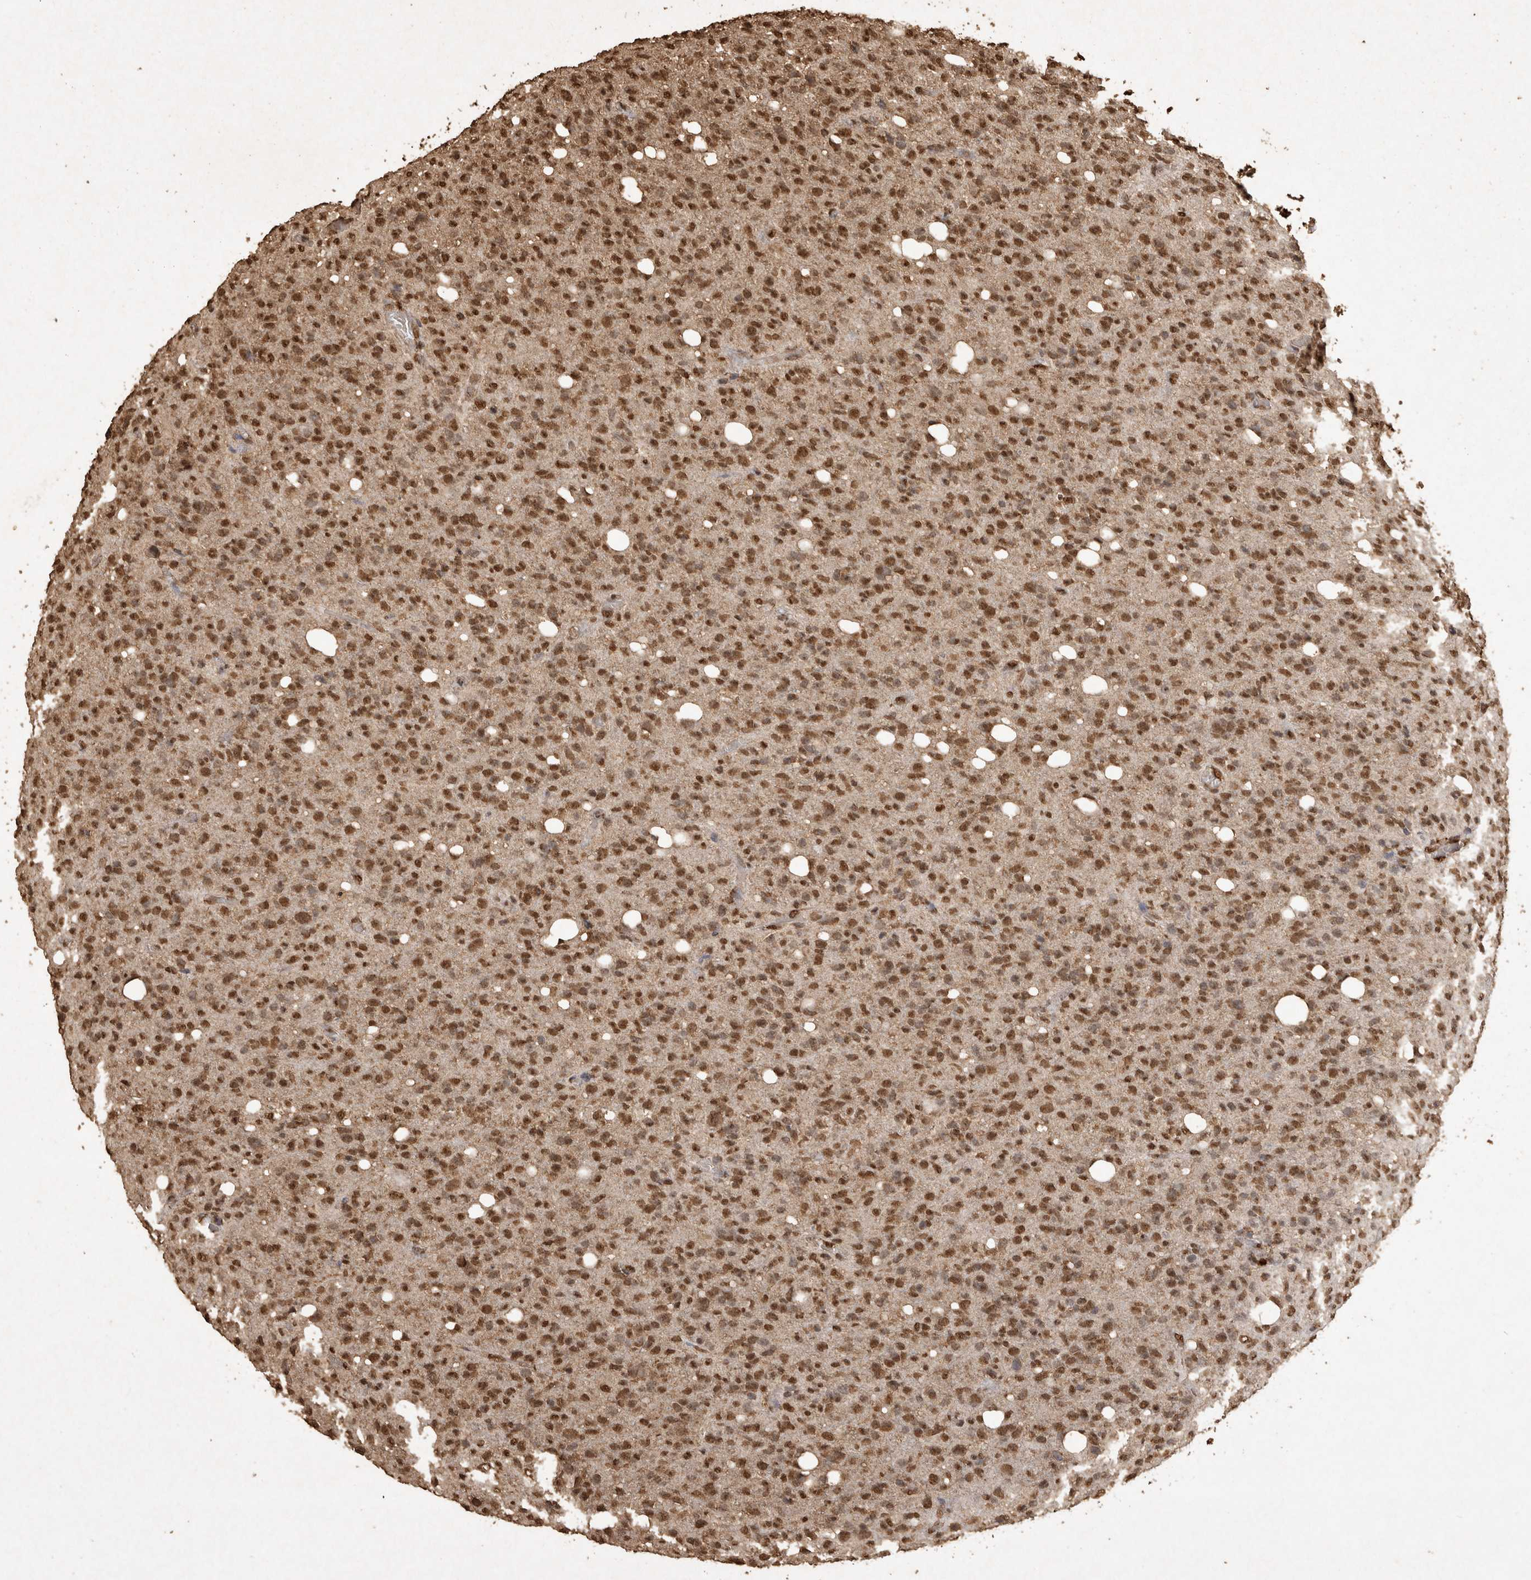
{"staining": {"intensity": "strong", "quantity": ">75%", "location": "nuclear"}, "tissue": "glioma", "cell_type": "Tumor cells", "image_type": "cancer", "snomed": [{"axis": "morphology", "description": "Glioma, malignant, High grade"}, {"axis": "topography", "description": "Brain"}], "caption": "Immunohistochemistry (DAB) staining of human glioma demonstrates strong nuclear protein staining in approximately >75% of tumor cells.", "gene": "OAS2", "patient": {"sex": "female", "age": 57}}